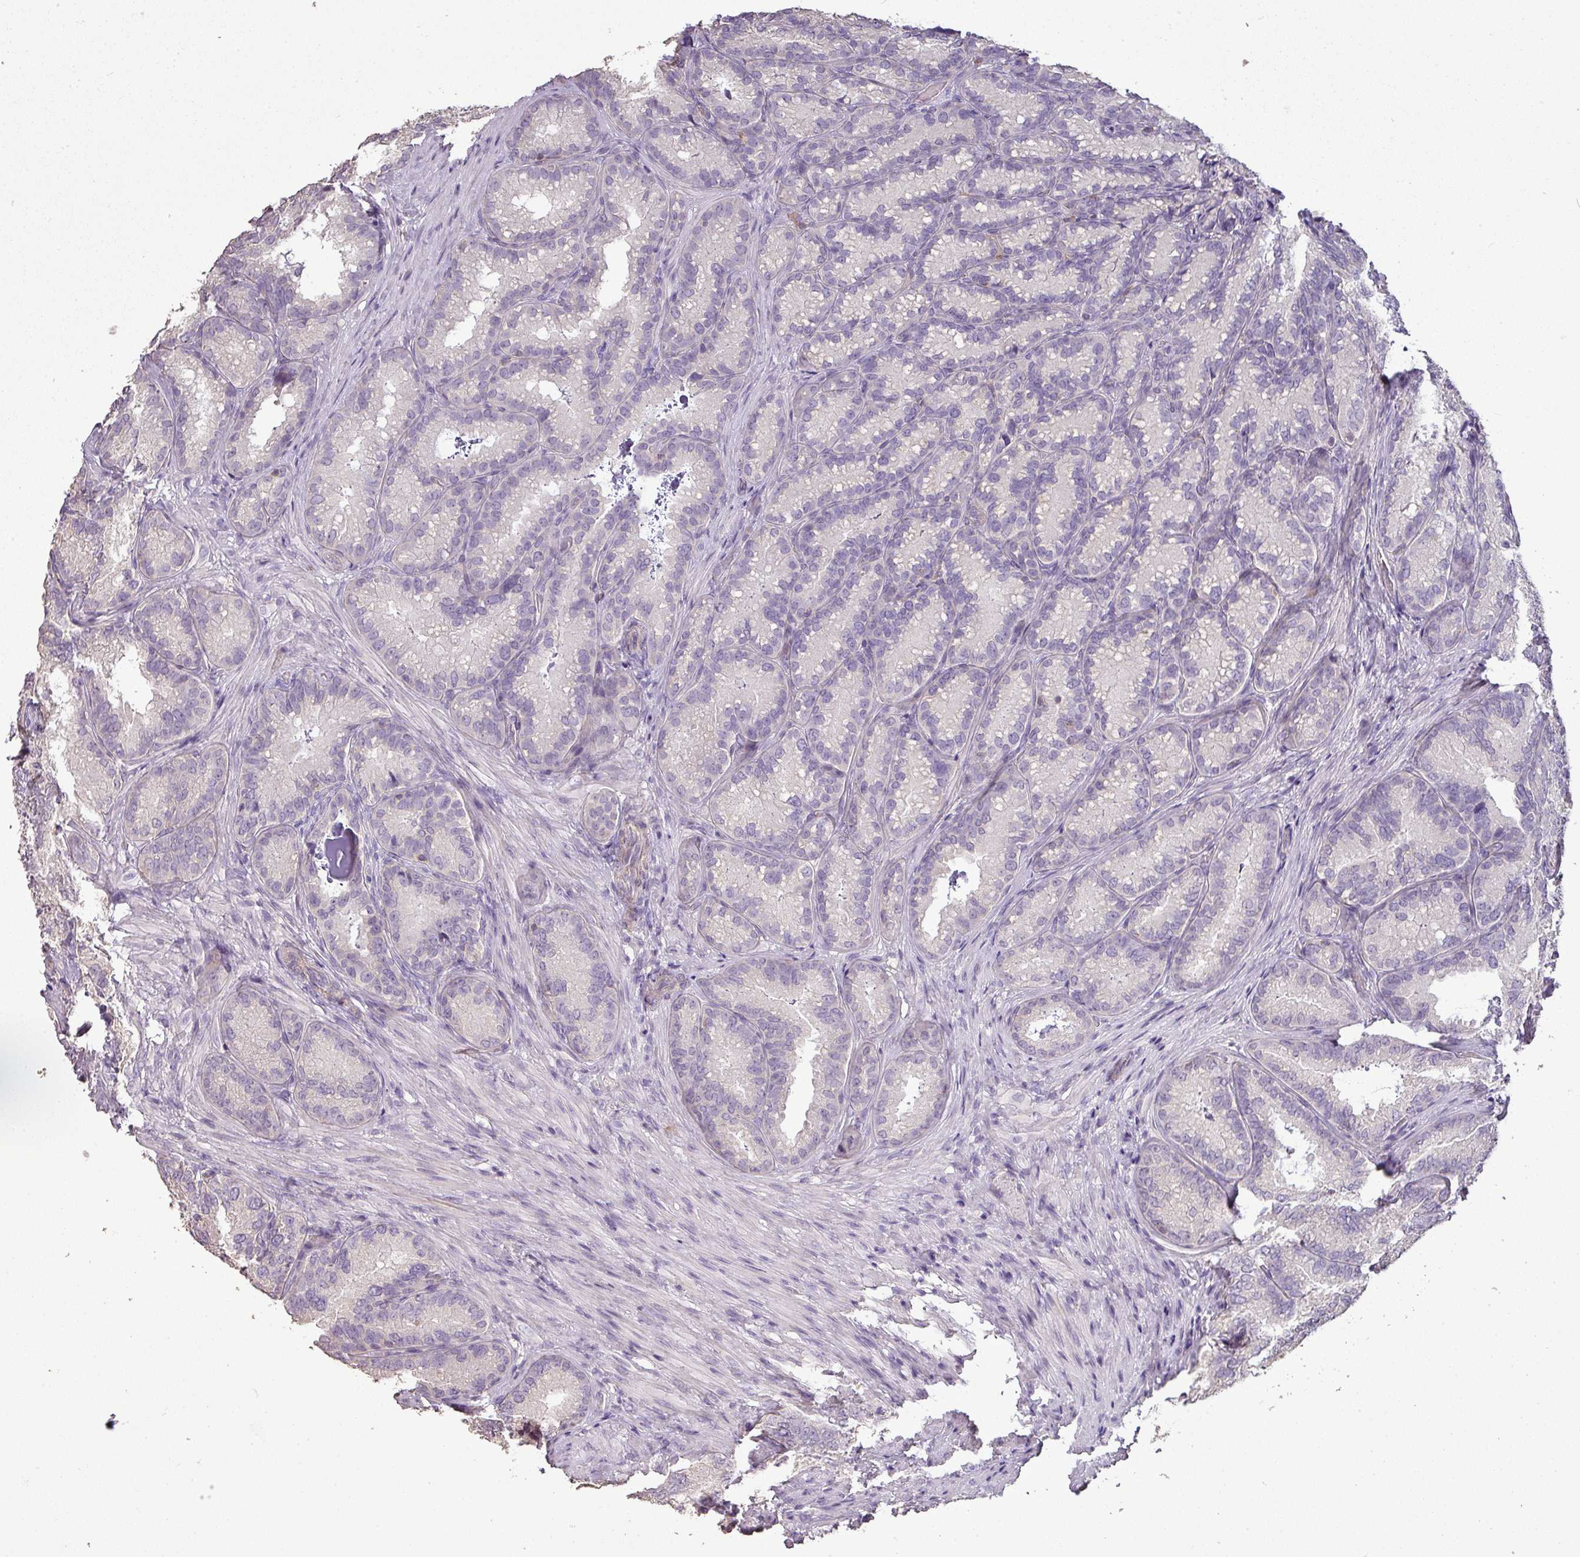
{"staining": {"intensity": "negative", "quantity": "none", "location": "none"}, "tissue": "seminal vesicle", "cell_type": "Glandular cells", "image_type": "normal", "snomed": [{"axis": "morphology", "description": "Normal tissue, NOS"}, {"axis": "topography", "description": "Seminal veicle"}], "caption": "Seminal vesicle was stained to show a protein in brown. There is no significant expression in glandular cells.", "gene": "LY9", "patient": {"sex": "male", "age": 58}}